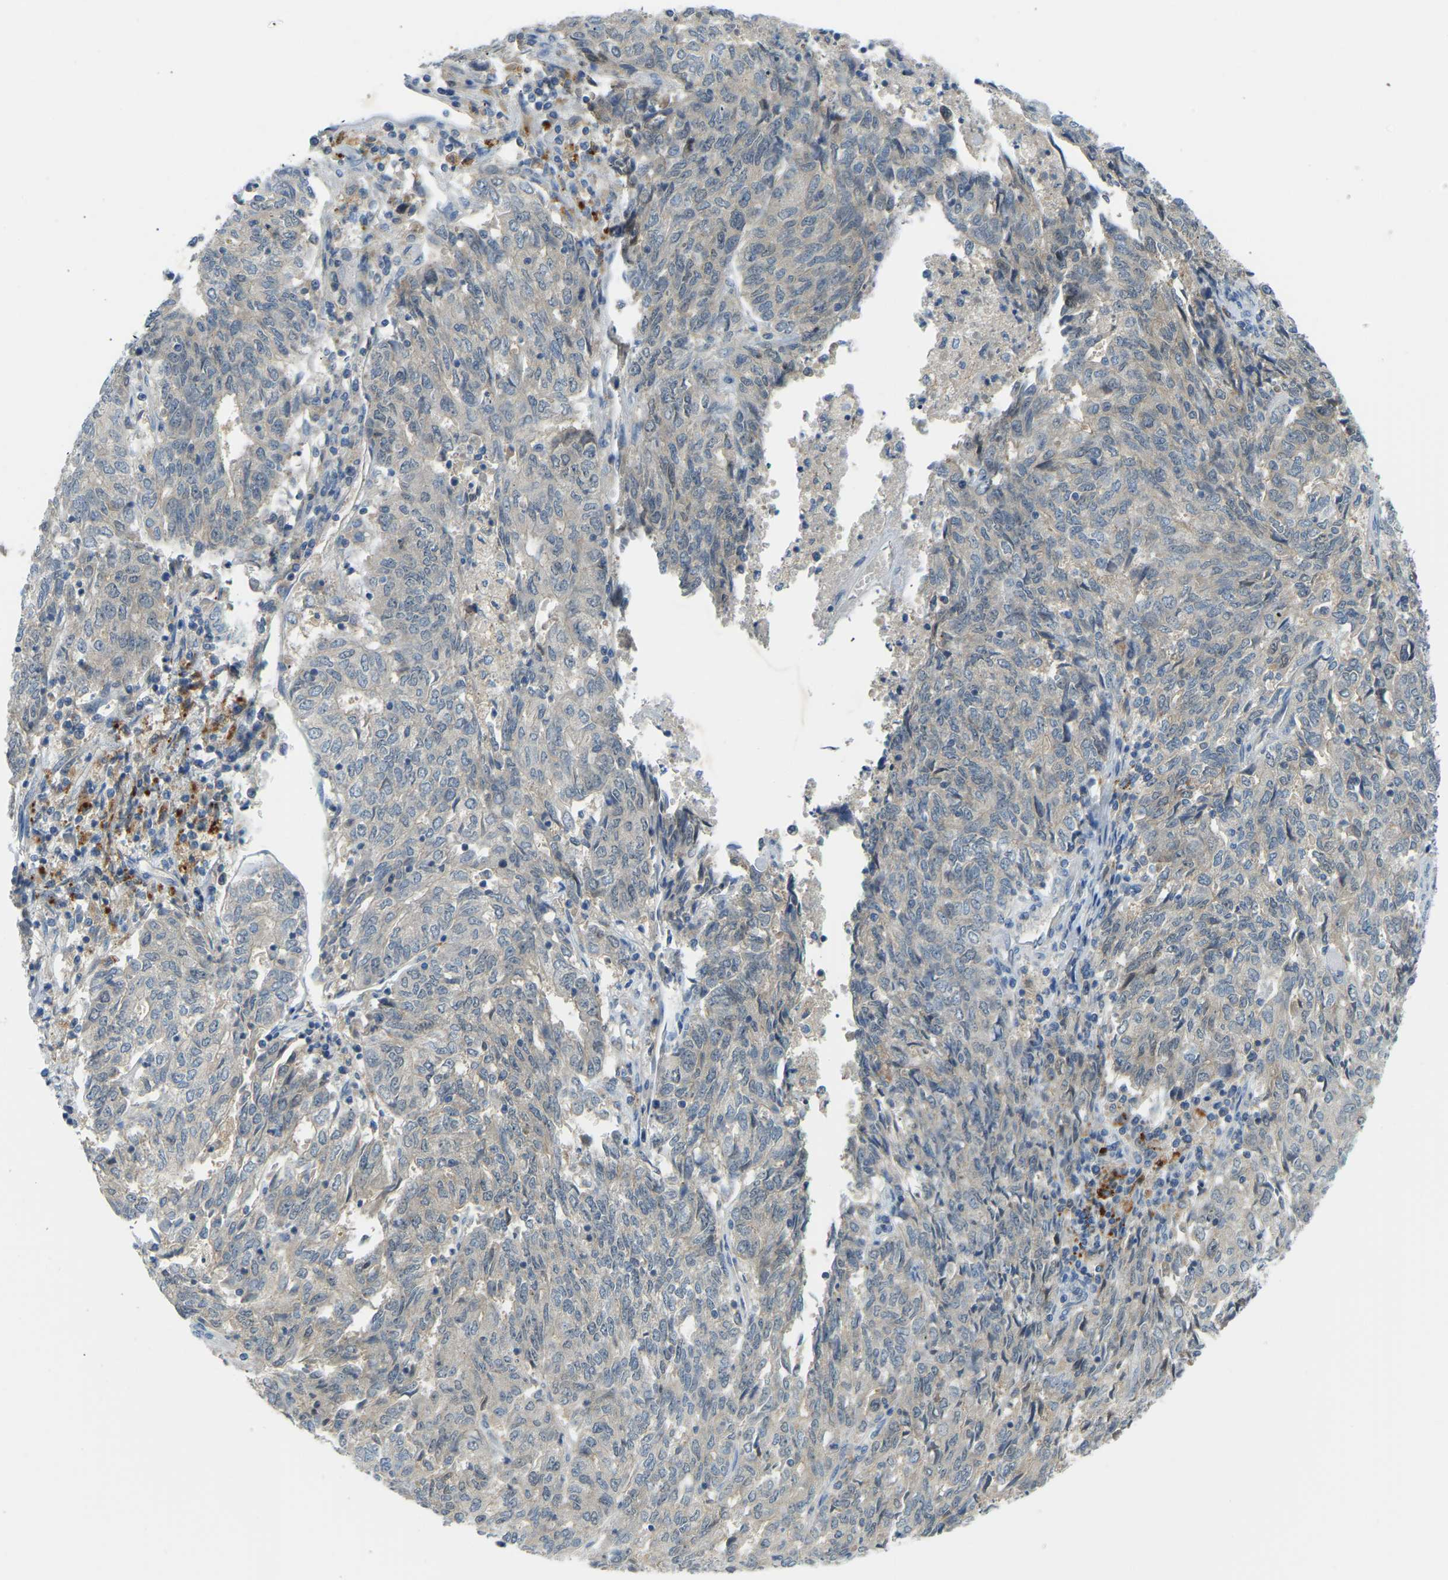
{"staining": {"intensity": "negative", "quantity": "none", "location": "none"}, "tissue": "endometrial cancer", "cell_type": "Tumor cells", "image_type": "cancer", "snomed": [{"axis": "morphology", "description": "Adenocarcinoma, NOS"}, {"axis": "topography", "description": "Endometrium"}], "caption": "Immunohistochemistry photomicrograph of neoplastic tissue: adenocarcinoma (endometrial) stained with DAB demonstrates no significant protein expression in tumor cells. (DAB (3,3'-diaminobenzidine) immunohistochemistry visualized using brightfield microscopy, high magnification).", "gene": "NME8", "patient": {"sex": "female", "age": 80}}